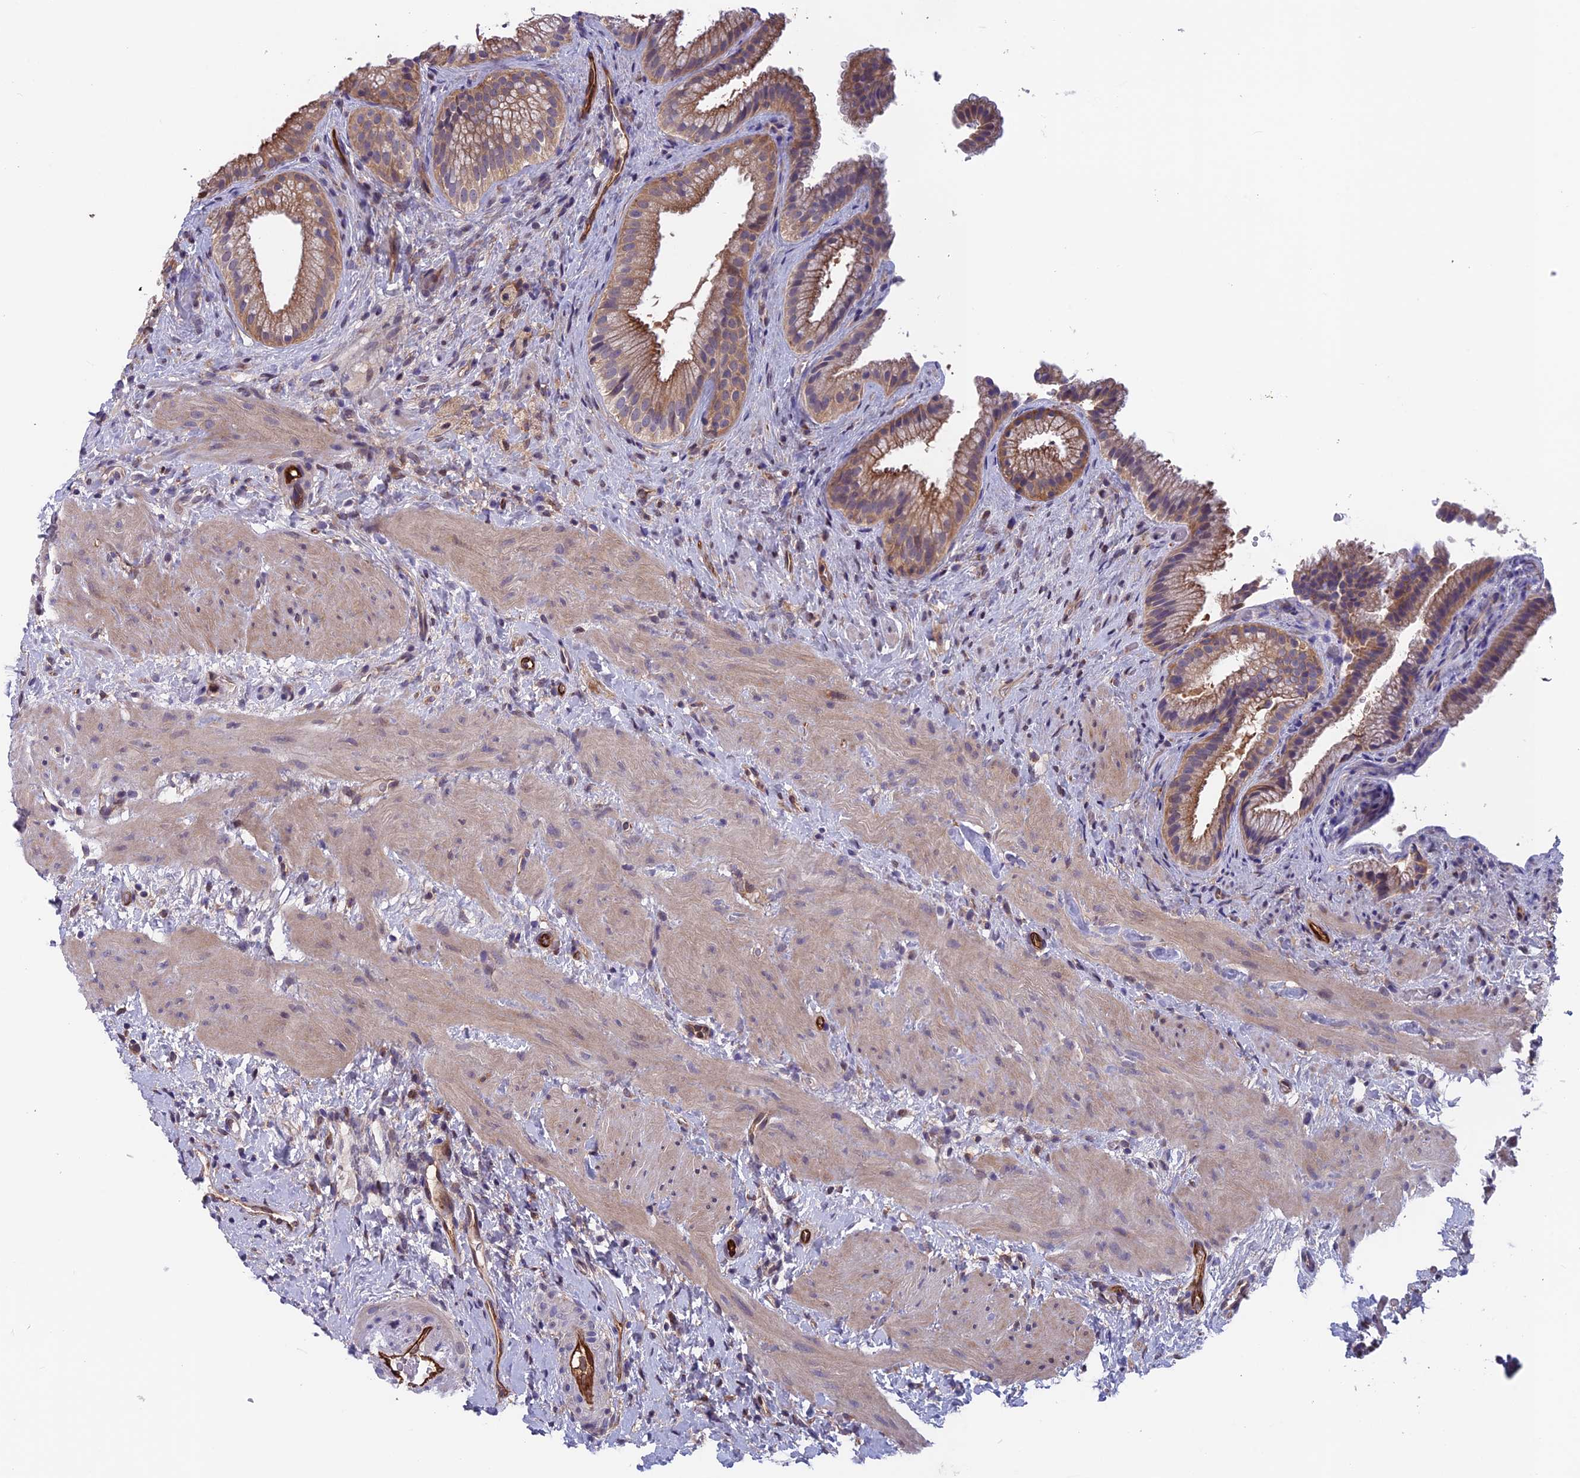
{"staining": {"intensity": "moderate", "quantity": ">75%", "location": "cytoplasmic/membranous"}, "tissue": "gallbladder", "cell_type": "Glandular cells", "image_type": "normal", "snomed": [{"axis": "morphology", "description": "Normal tissue, NOS"}, {"axis": "topography", "description": "Gallbladder"}], "caption": "IHC image of unremarkable human gallbladder stained for a protein (brown), which shows medium levels of moderate cytoplasmic/membranous expression in about >75% of glandular cells.", "gene": "MAST2", "patient": {"sex": "female", "age": 64}}